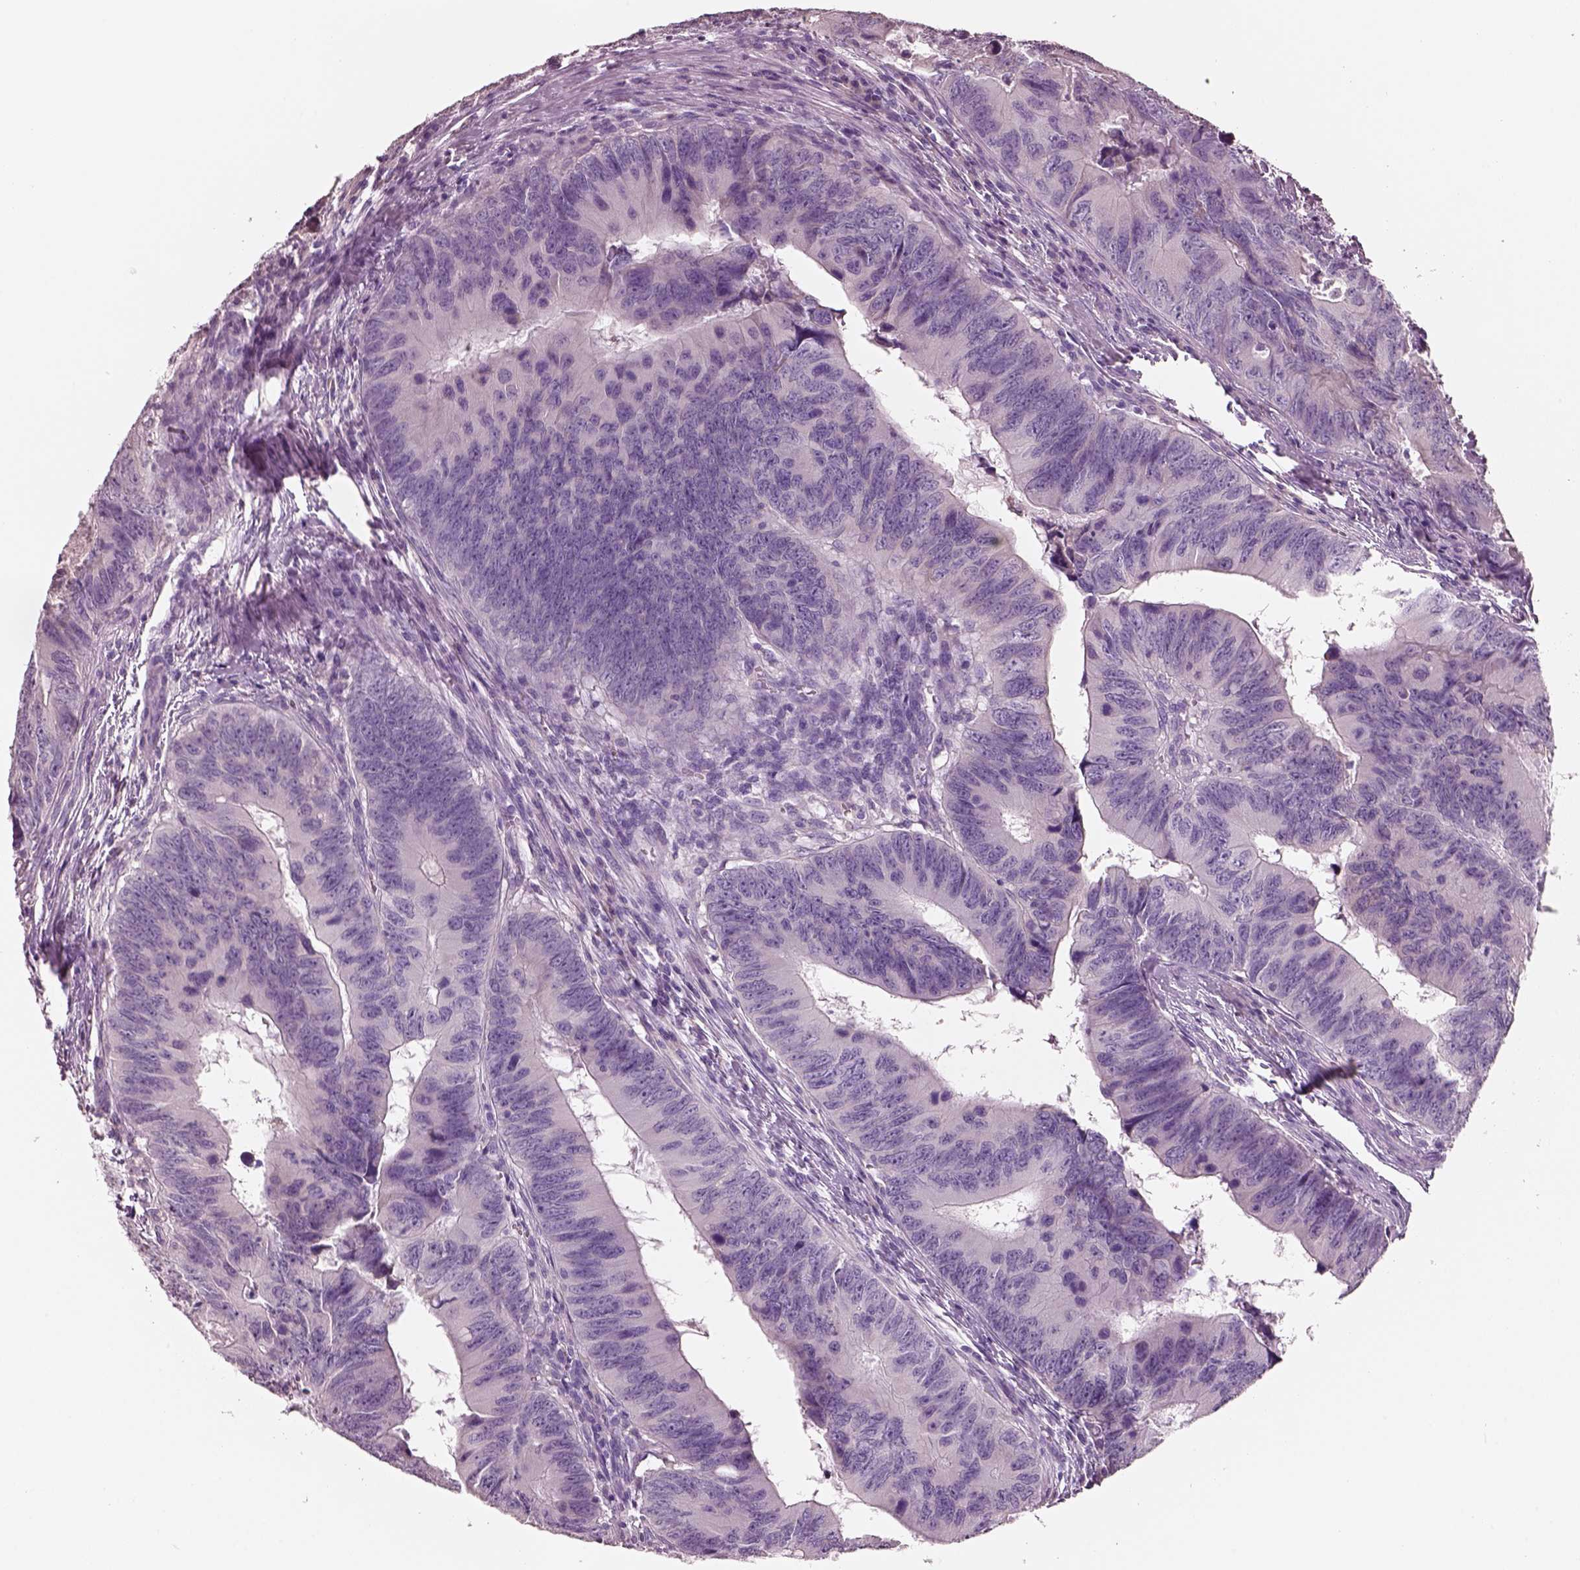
{"staining": {"intensity": "negative", "quantity": "none", "location": "none"}, "tissue": "colorectal cancer", "cell_type": "Tumor cells", "image_type": "cancer", "snomed": [{"axis": "morphology", "description": "Adenocarcinoma, NOS"}, {"axis": "topography", "description": "Colon"}], "caption": "Protein analysis of colorectal adenocarcinoma displays no significant staining in tumor cells.", "gene": "PNOC", "patient": {"sex": "female", "age": 82}}